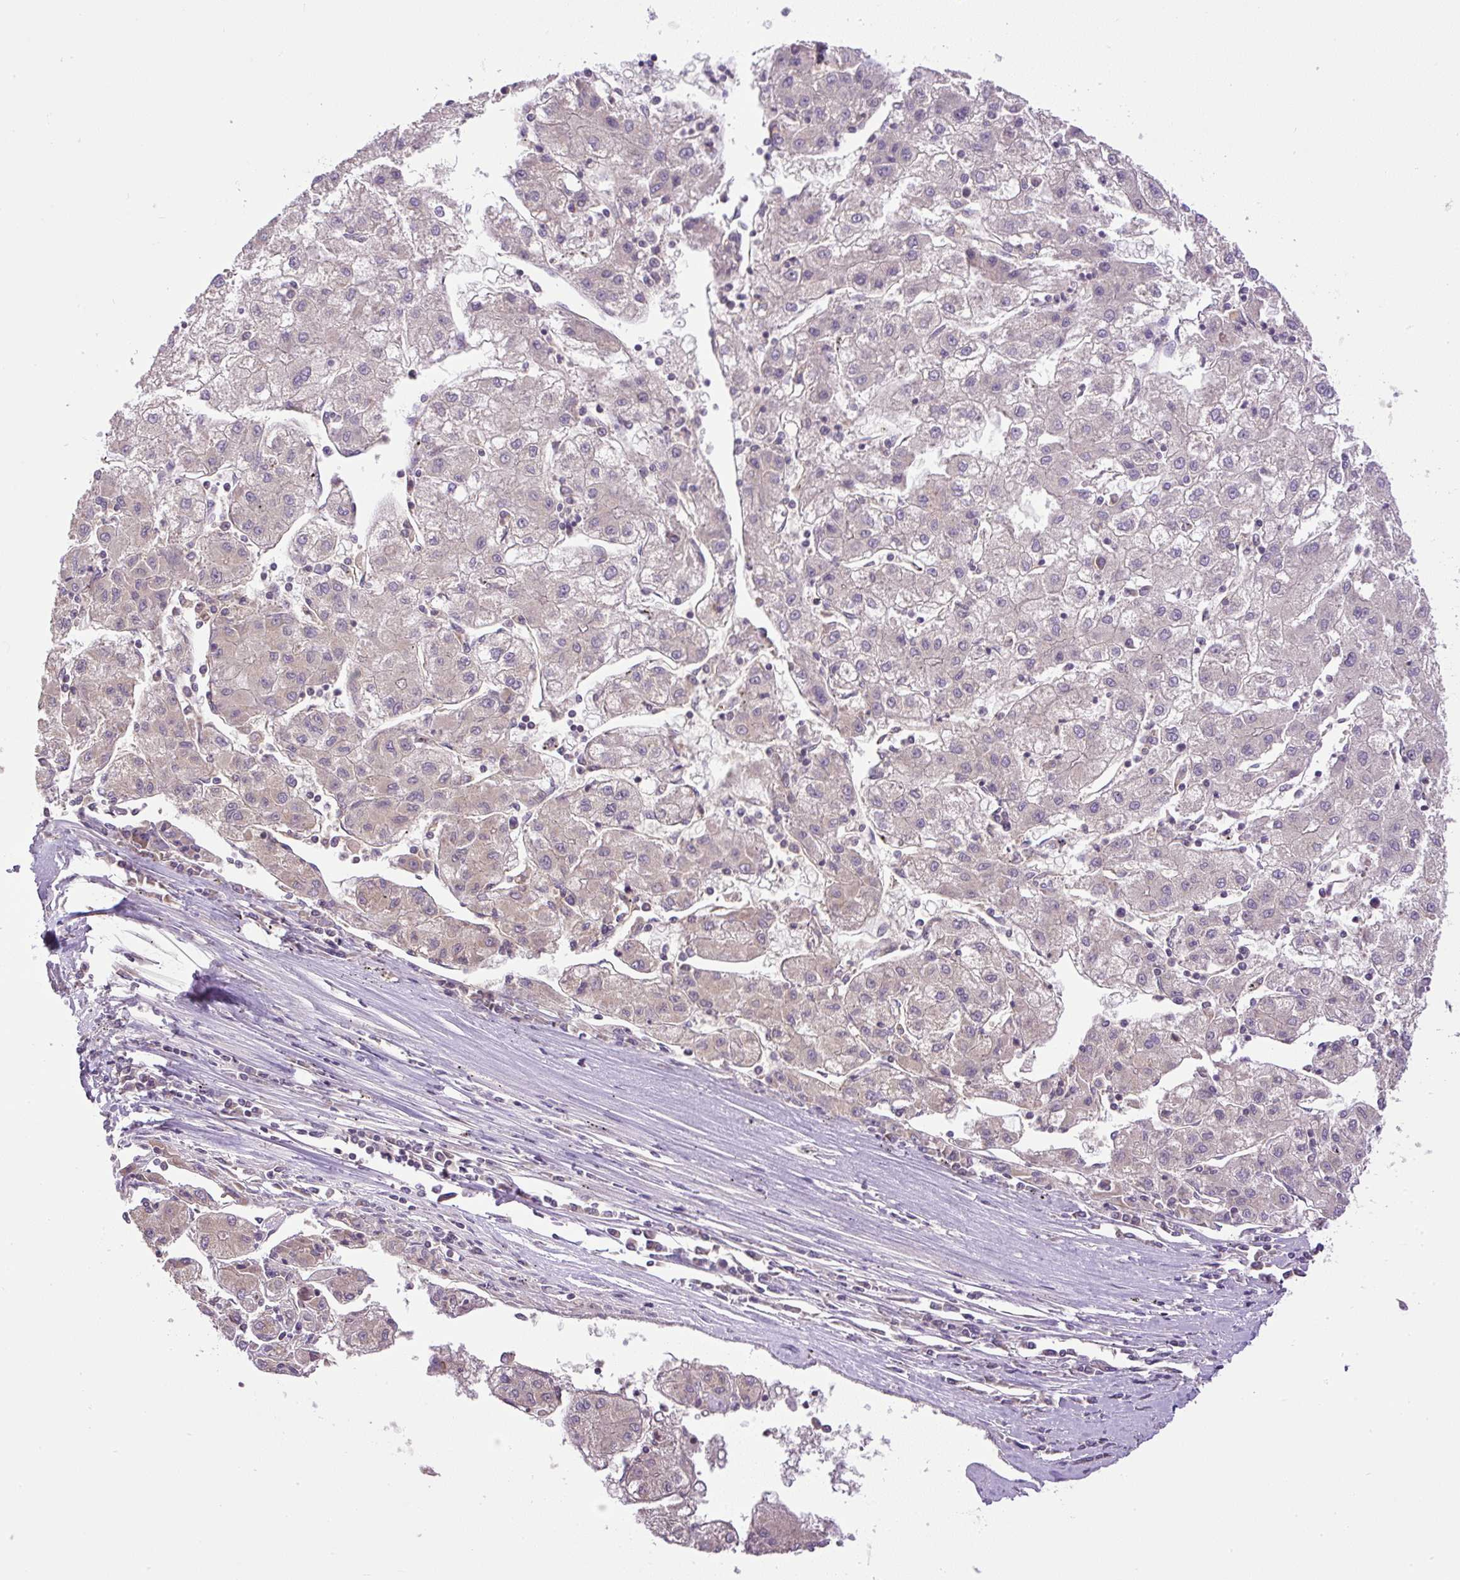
{"staining": {"intensity": "negative", "quantity": "none", "location": "none"}, "tissue": "liver cancer", "cell_type": "Tumor cells", "image_type": "cancer", "snomed": [{"axis": "morphology", "description": "Carcinoma, Hepatocellular, NOS"}, {"axis": "topography", "description": "Liver"}], "caption": "An image of liver cancer (hepatocellular carcinoma) stained for a protein demonstrates no brown staining in tumor cells.", "gene": "ZNF547", "patient": {"sex": "male", "age": 72}}